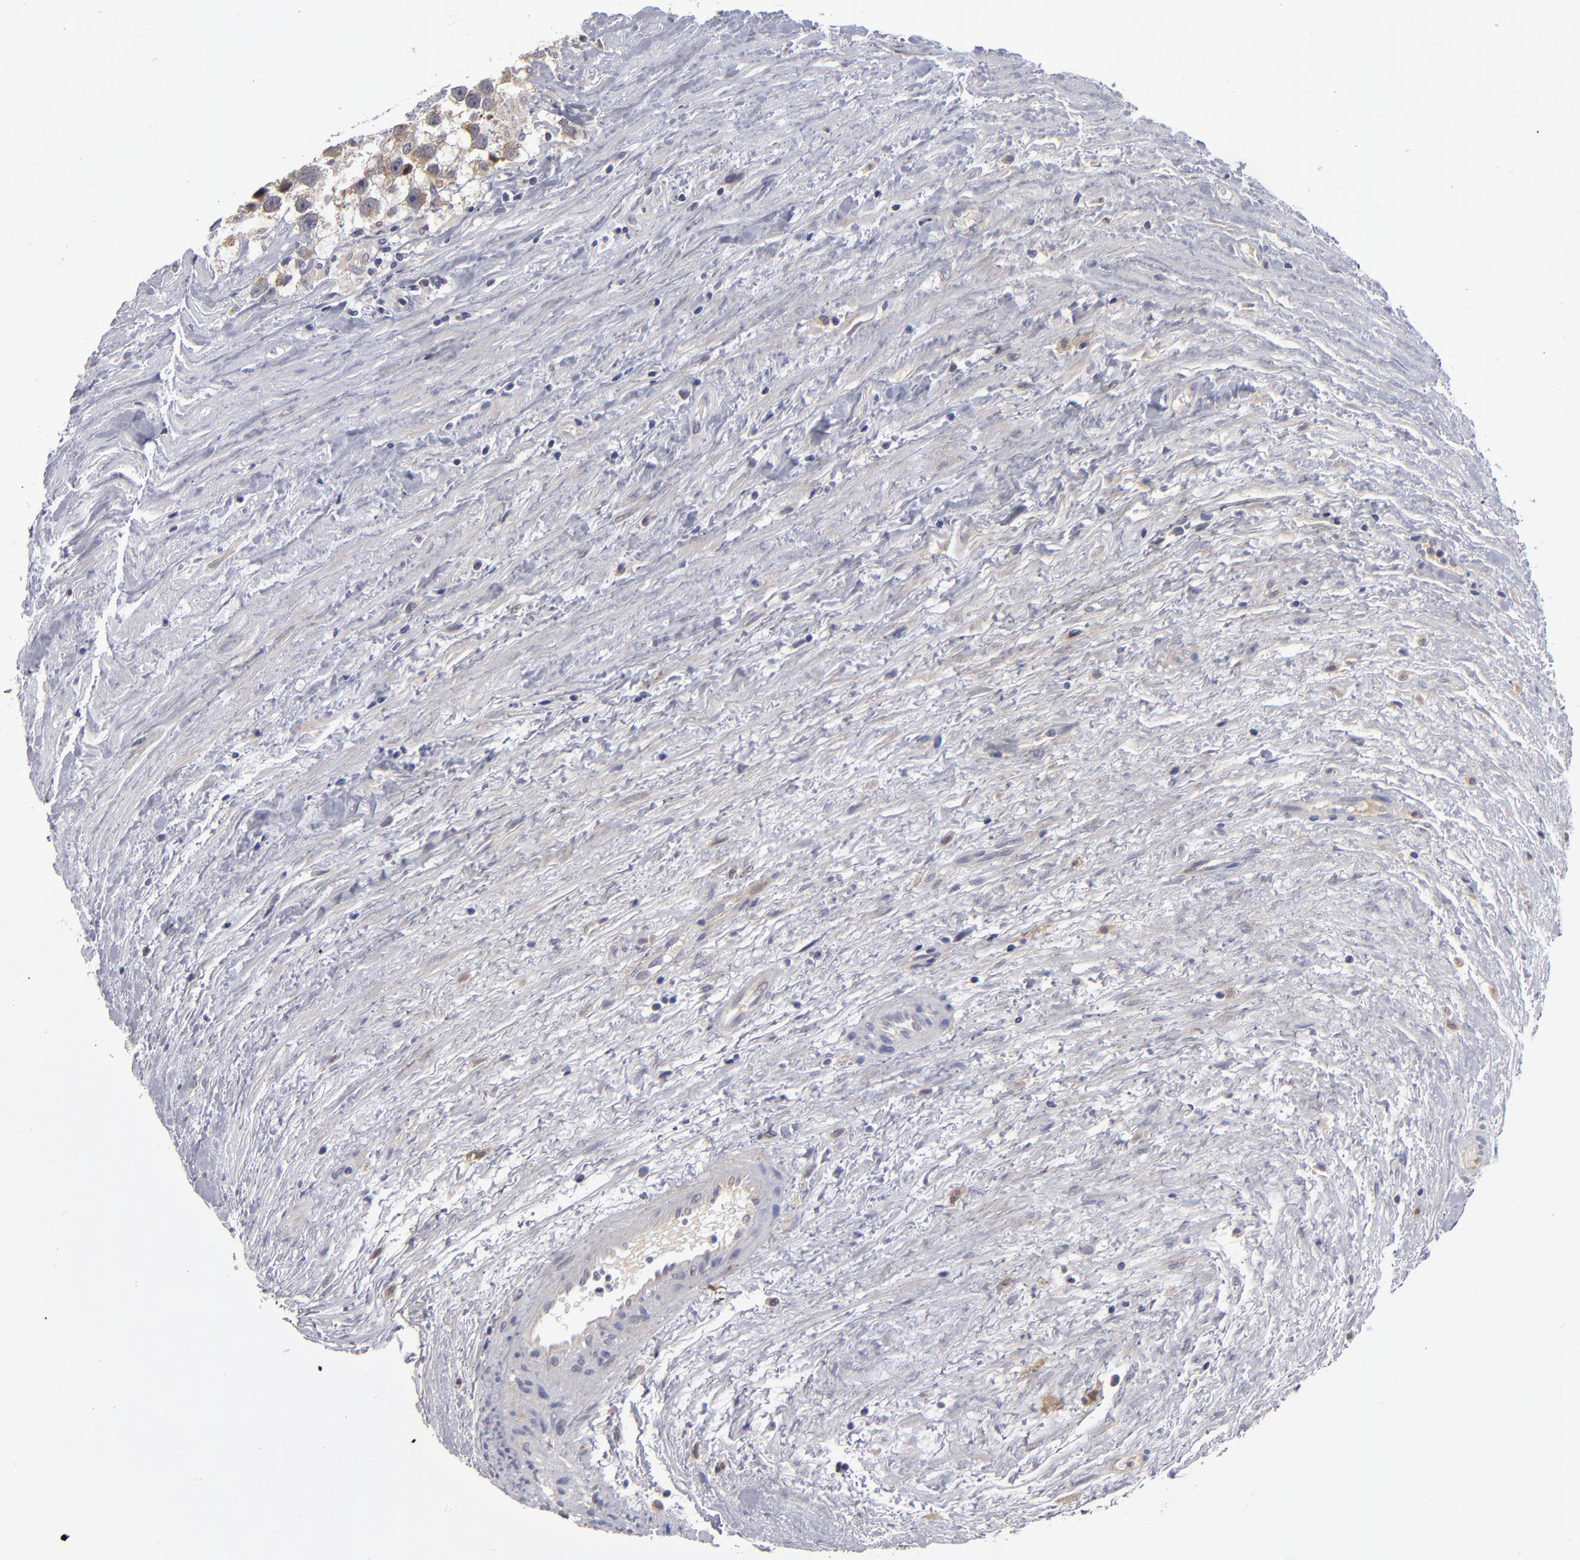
{"staining": {"intensity": "weak", "quantity": "25%-75%", "location": "cytoplasmic/membranous"}, "tissue": "testis cancer", "cell_type": "Tumor cells", "image_type": "cancer", "snomed": [{"axis": "morphology", "description": "Seminoma, NOS"}, {"axis": "topography", "description": "Testis"}], "caption": "Seminoma (testis) stained for a protein (brown) reveals weak cytoplasmic/membranous positive expression in approximately 25%-75% of tumor cells.", "gene": "EXD2", "patient": {"sex": "male", "age": 43}}